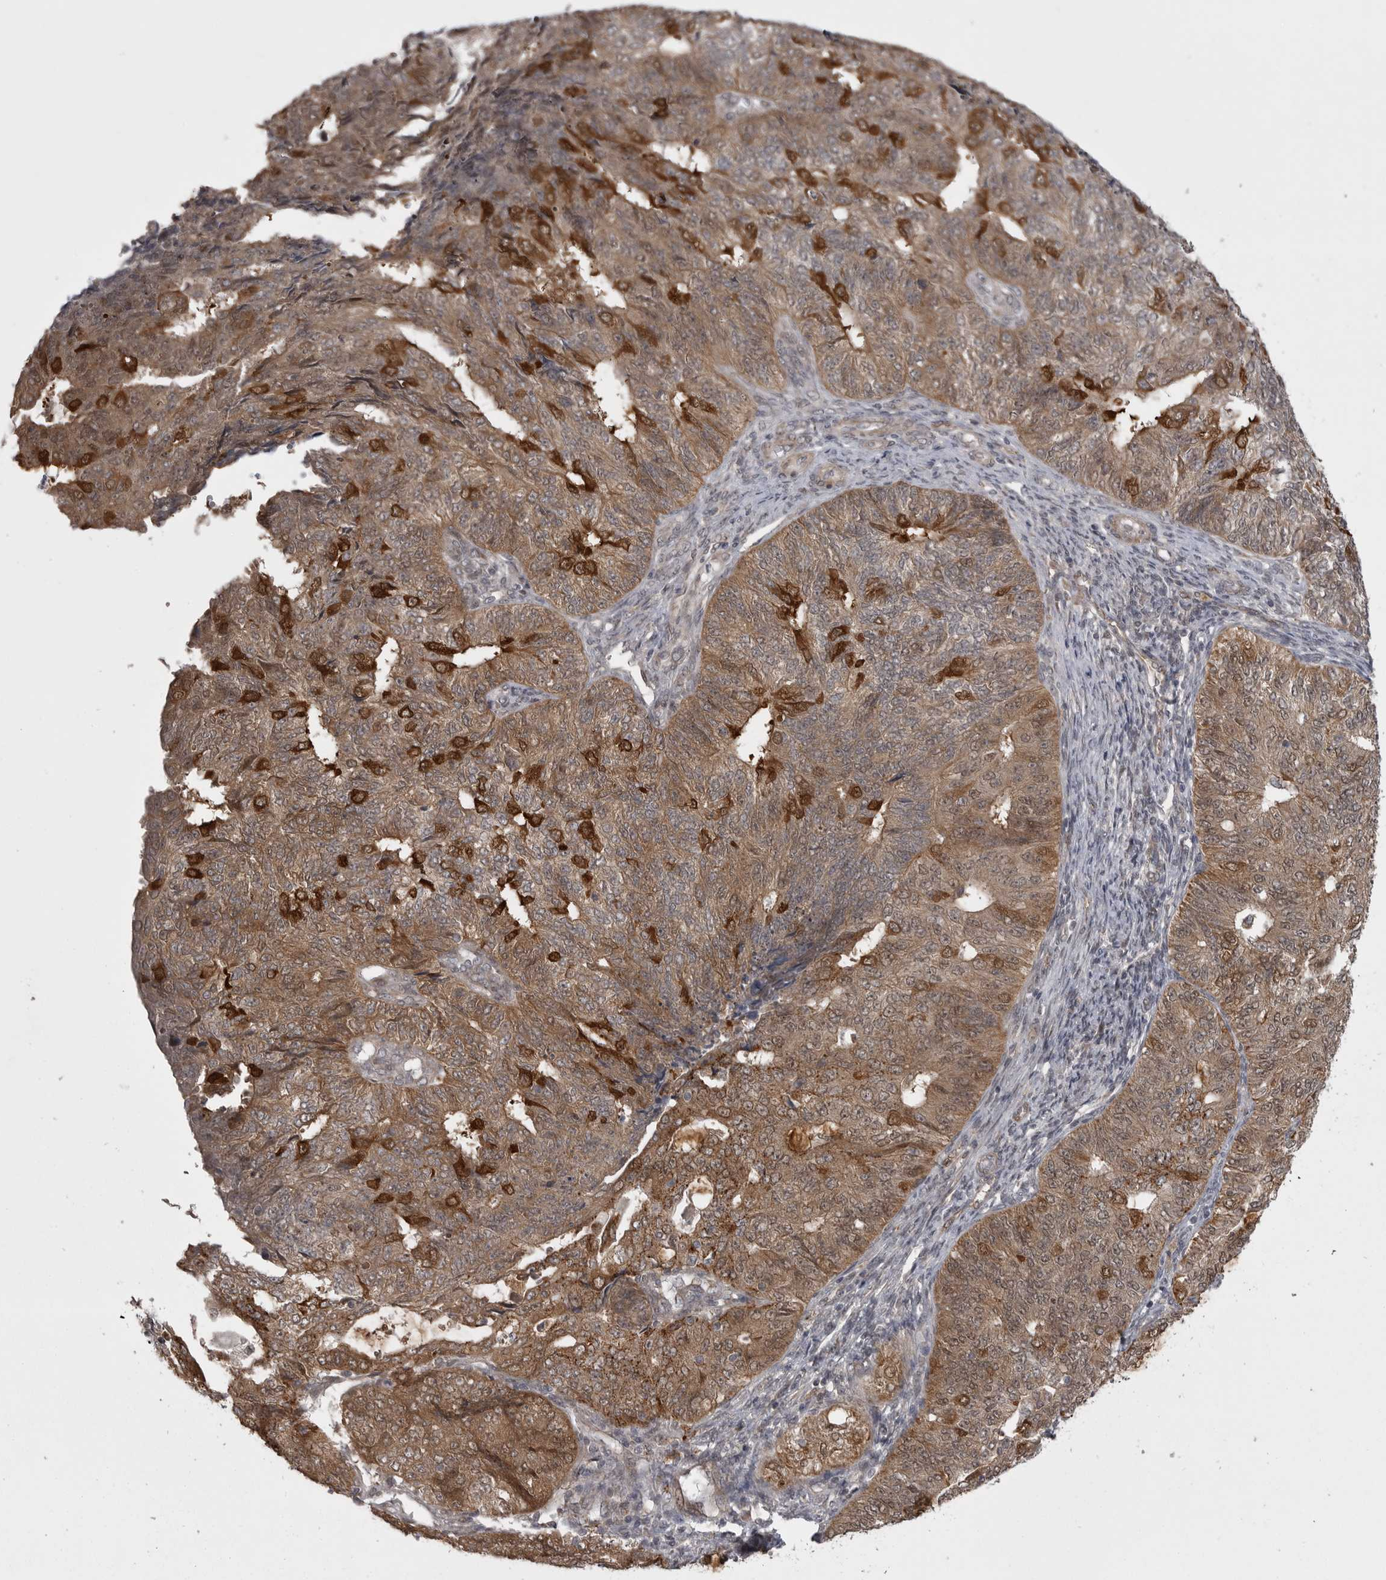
{"staining": {"intensity": "moderate", "quantity": ">75%", "location": "cytoplasmic/membranous"}, "tissue": "endometrial cancer", "cell_type": "Tumor cells", "image_type": "cancer", "snomed": [{"axis": "morphology", "description": "Adenocarcinoma, NOS"}, {"axis": "topography", "description": "Endometrium"}], "caption": "The image displays a brown stain indicating the presence of a protein in the cytoplasmic/membranous of tumor cells in endometrial cancer.", "gene": "PPP1R9A", "patient": {"sex": "female", "age": 32}}